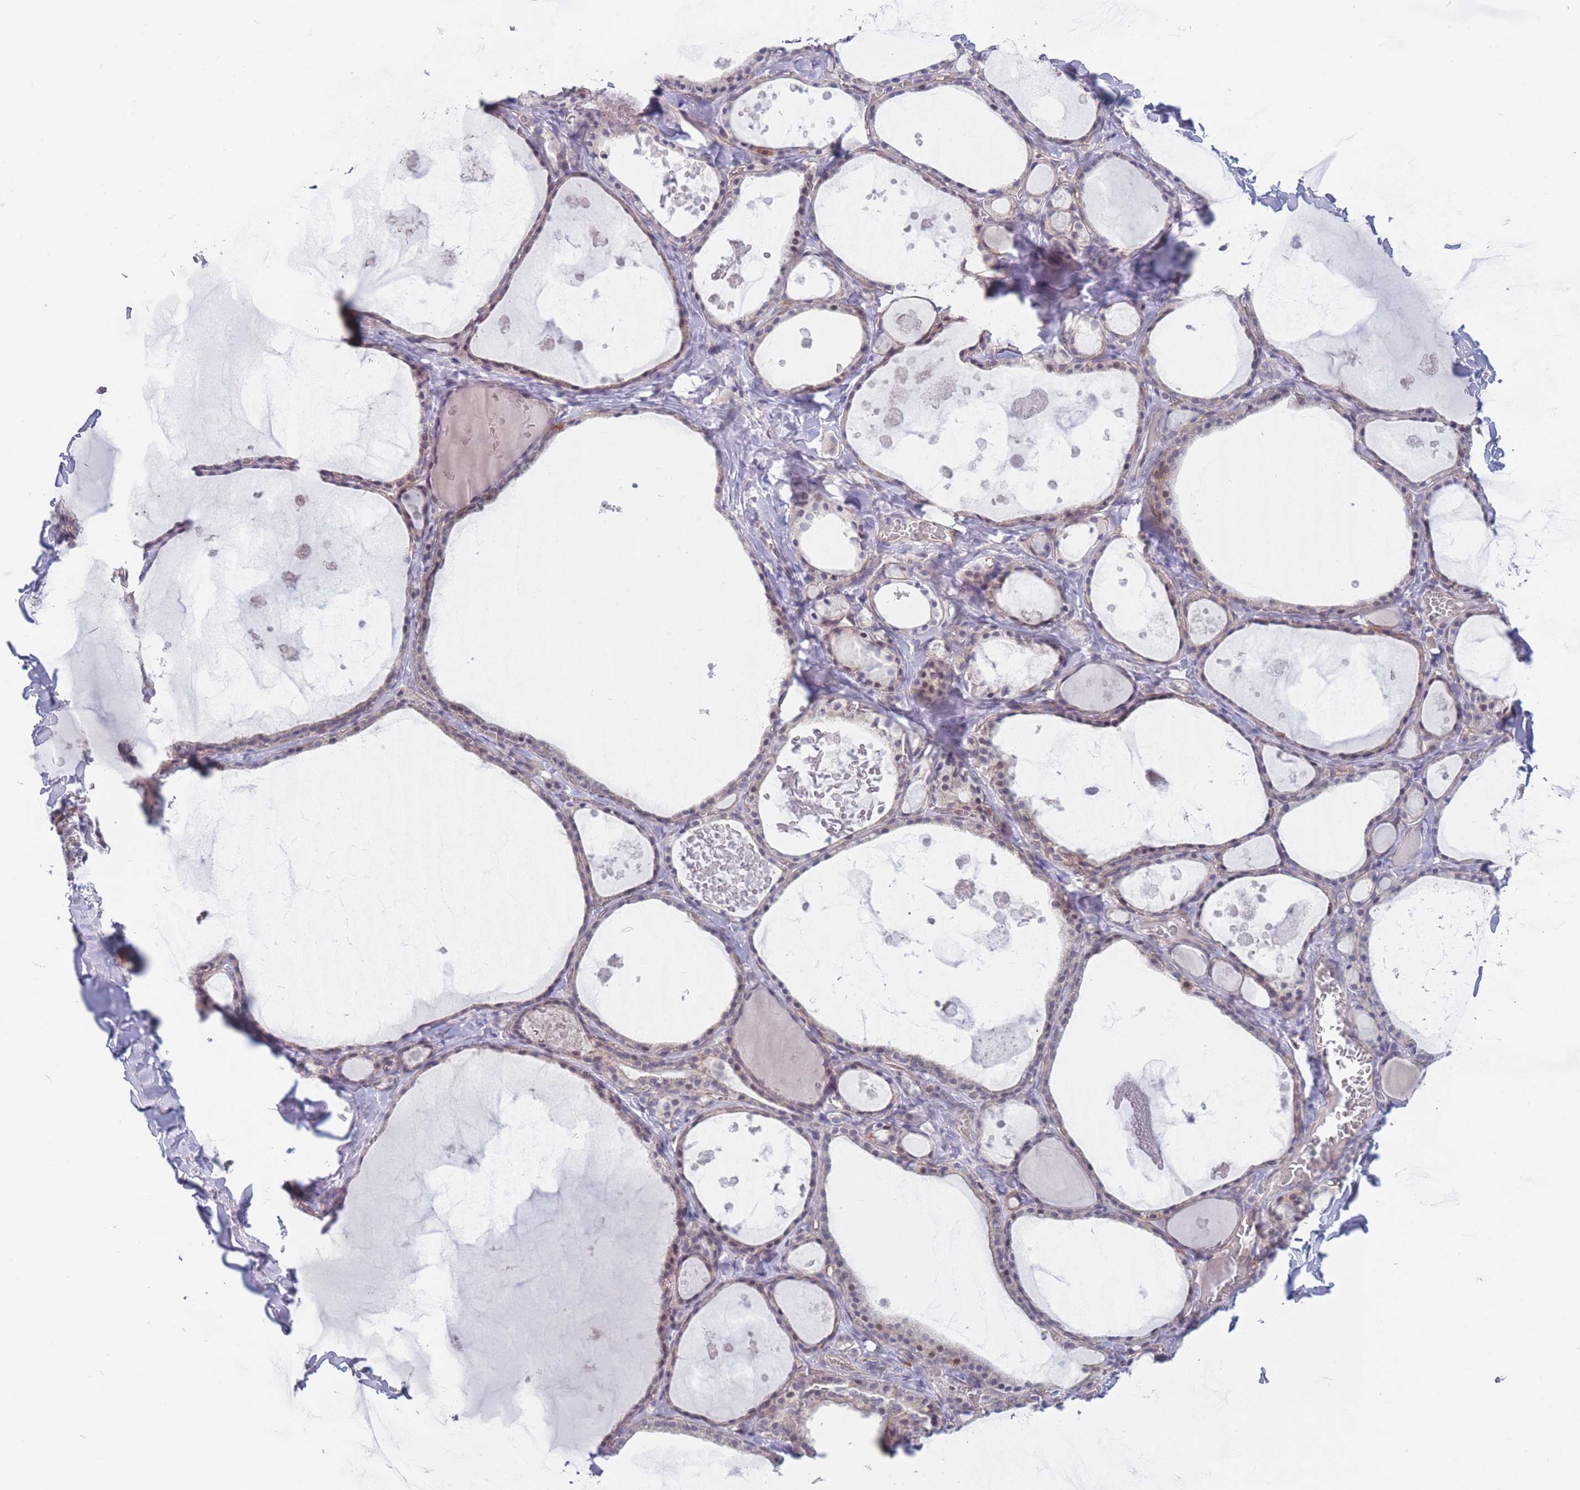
{"staining": {"intensity": "weak", "quantity": "25%-75%", "location": "cytoplasmic/membranous"}, "tissue": "thyroid gland", "cell_type": "Glandular cells", "image_type": "normal", "snomed": [{"axis": "morphology", "description": "Normal tissue, NOS"}, {"axis": "topography", "description": "Thyroid gland"}], "caption": "This image exhibits IHC staining of normal thyroid gland, with low weak cytoplasmic/membranous positivity in about 25%-75% of glandular cells.", "gene": "FAM227B", "patient": {"sex": "male", "age": 56}}